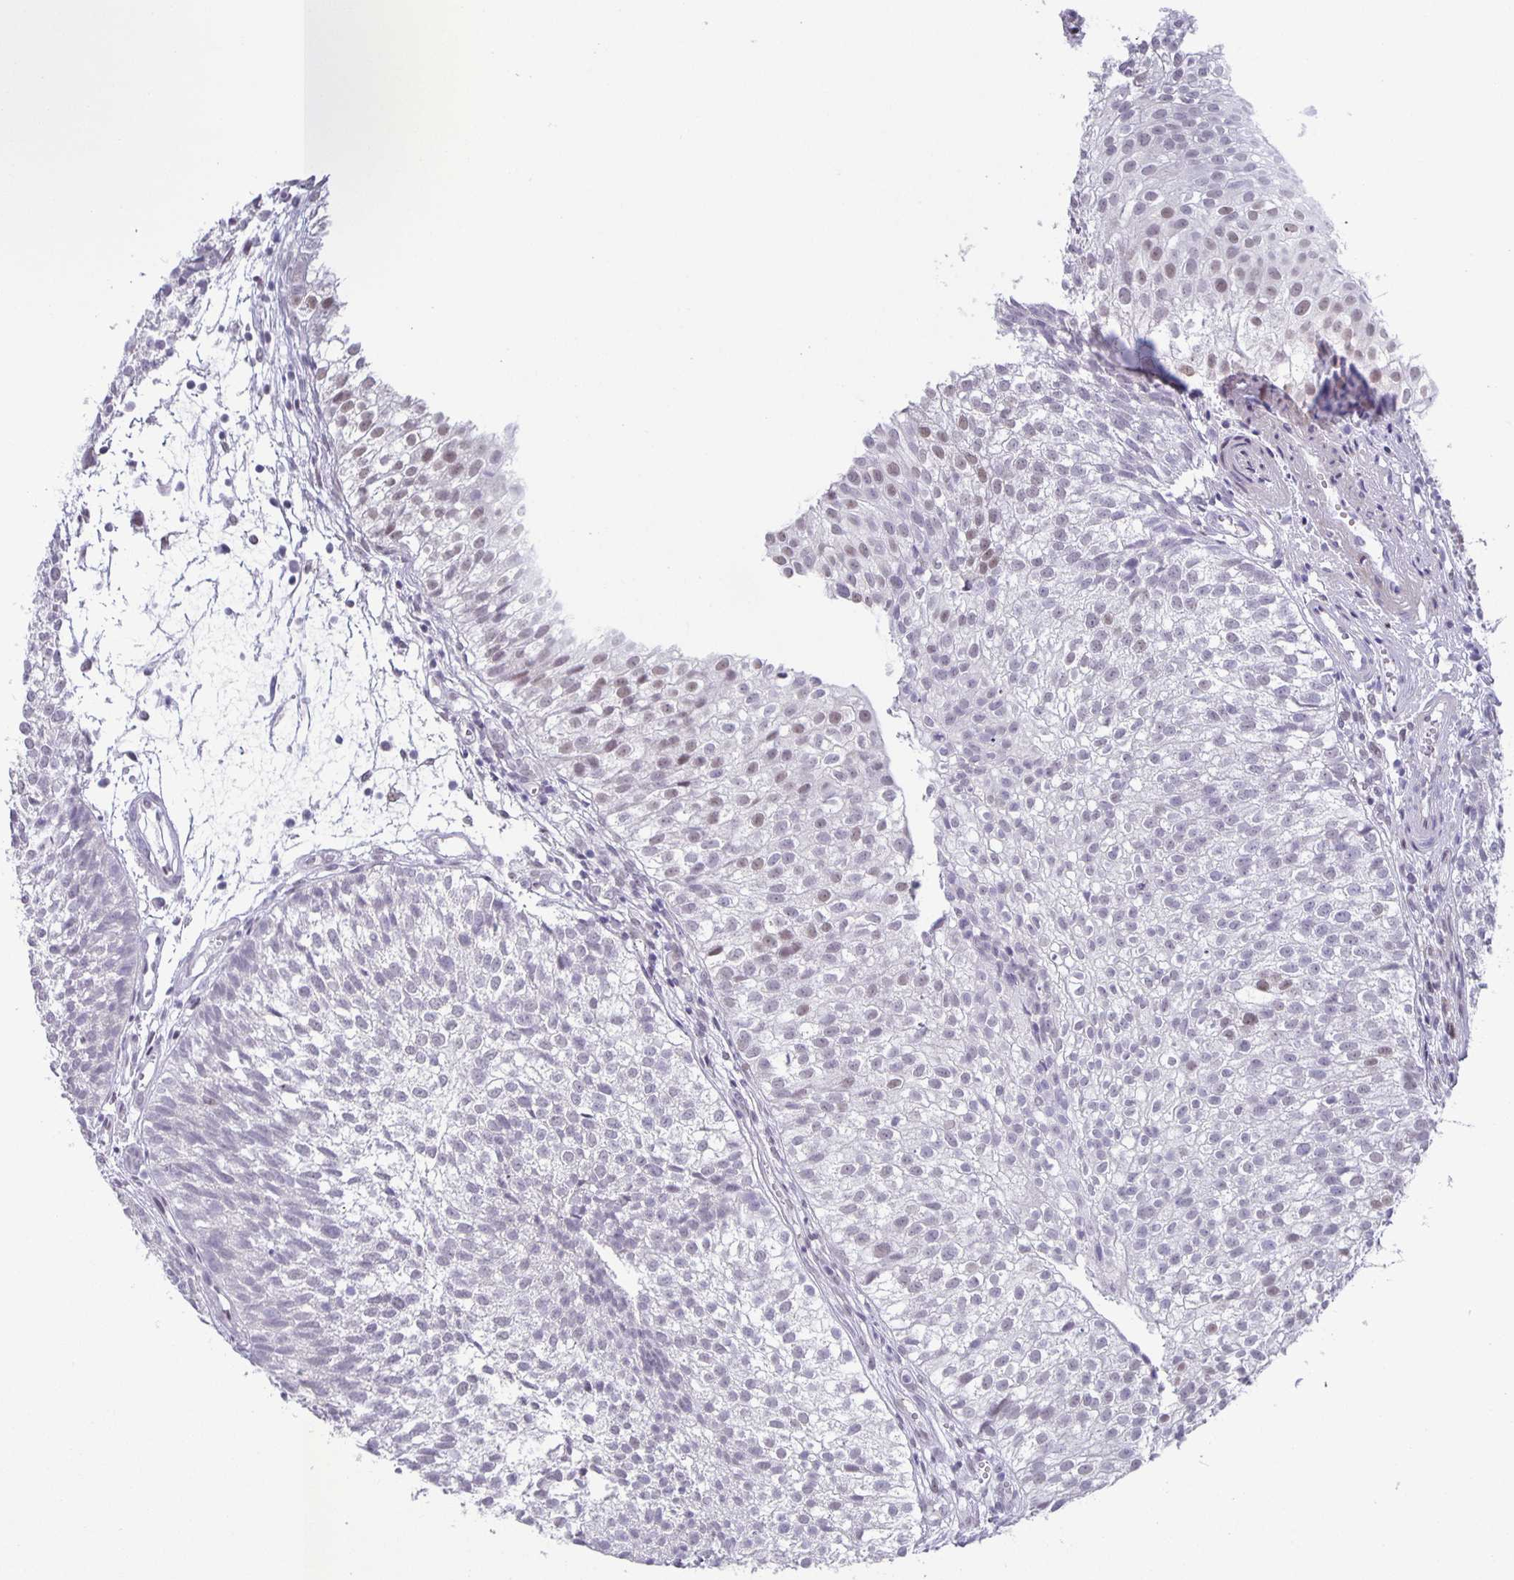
{"staining": {"intensity": "weak", "quantity": "<25%", "location": "nuclear"}, "tissue": "urothelial cancer", "cell_type": "Tumor cells", "image_type": "cancer", "snomed": [{"axis": "morphology", "description": "Urothelial carcinoma, Low grade"}, {"axis": "topography", "description": "Urinary bladder"}], "caption": "Protein analysis of urothelial cancer shows no significant expression in tumor cells.", "gene": "PHRF1", "patient": {"sex": "male", "age": 70}}